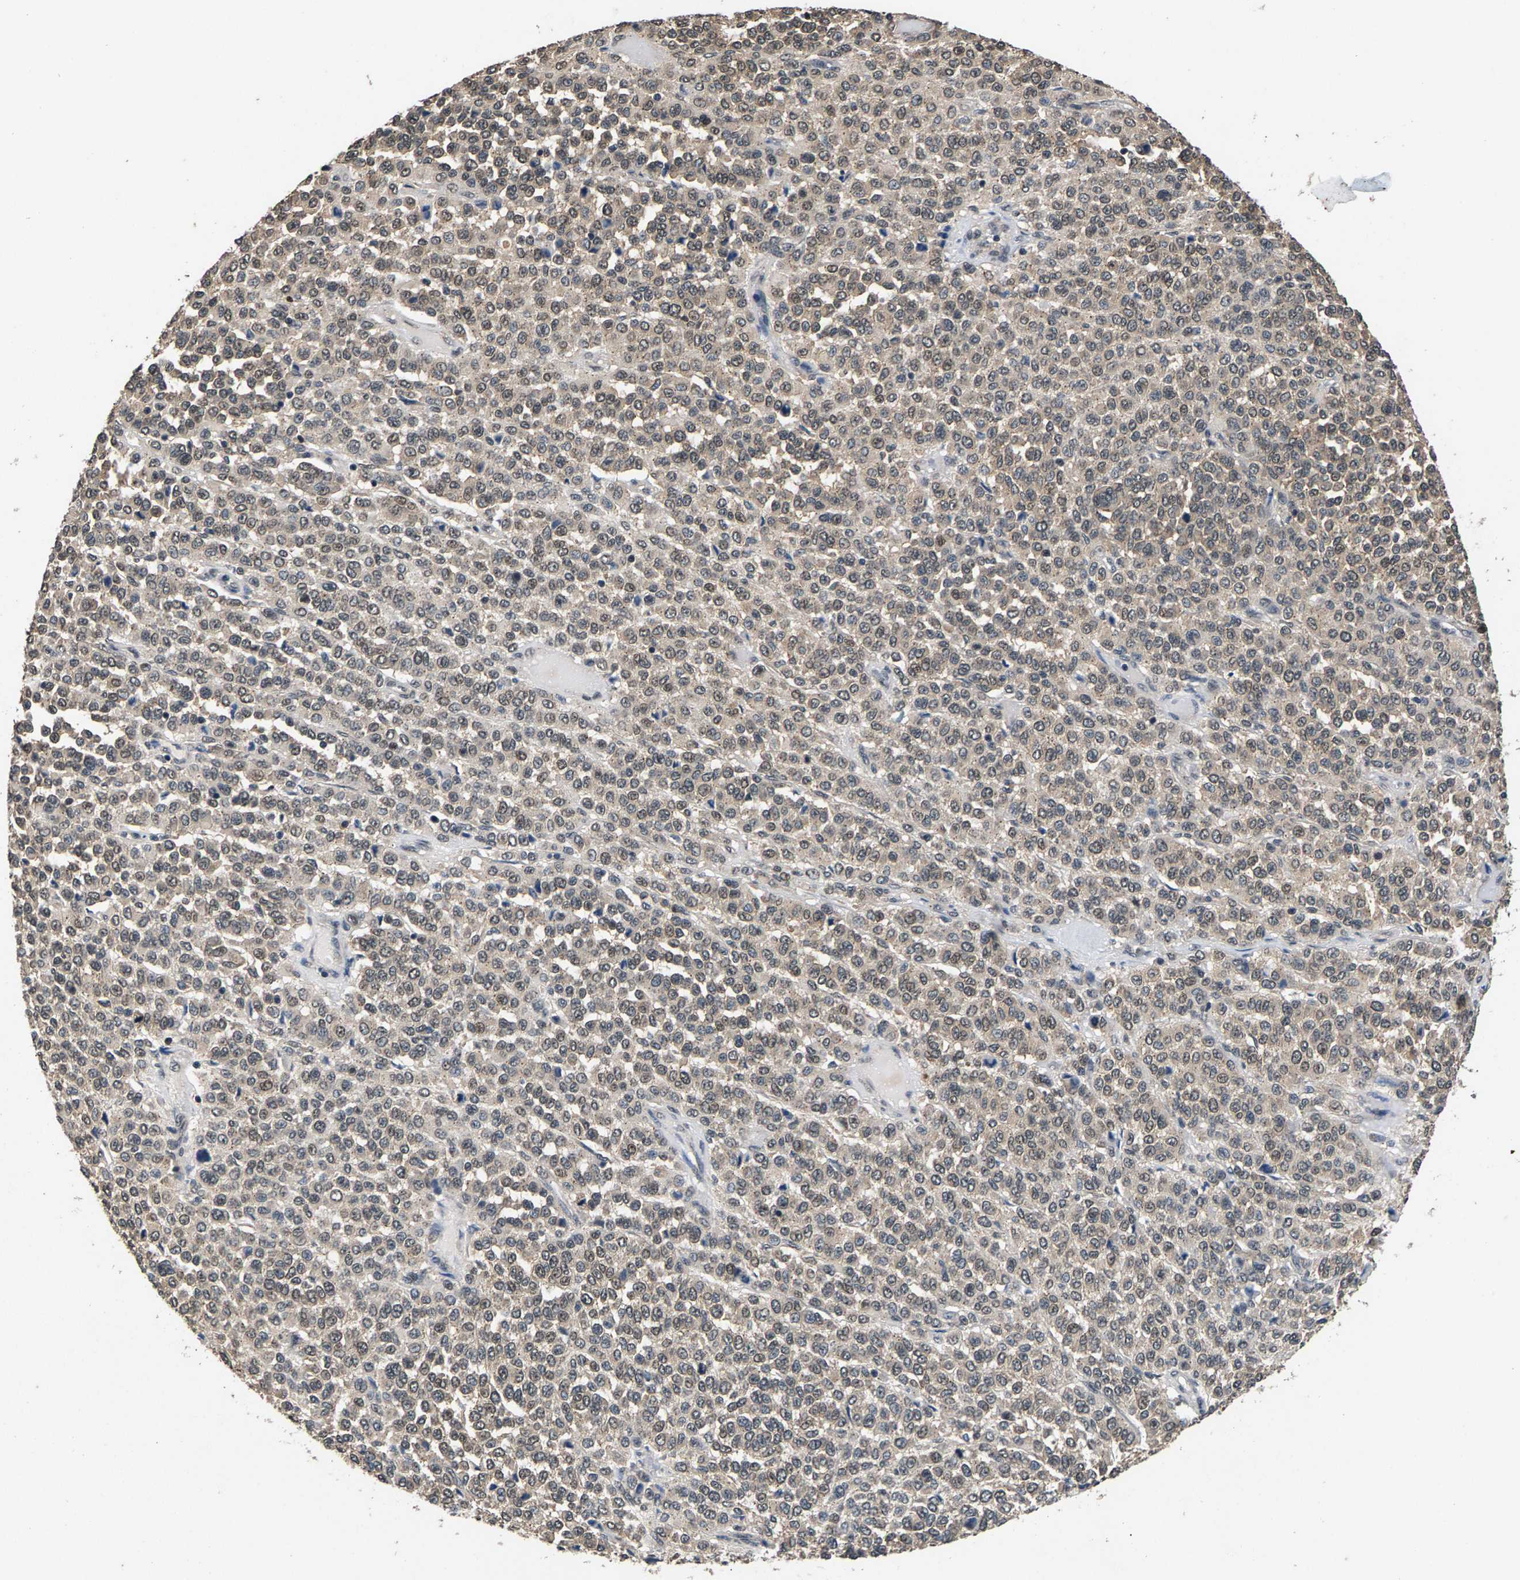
{"staining": {"intensity": "weak", "quantity": "25%-75%", "location": "cytoplasmic/membranous,nuclear"}, "tissue": "melanoma", "cell_type": "Tumor cells", "image_type": "cancer", "snomed": [{"axis": "morphology", "description": "Malignant melanoma, Metastatic site"}, {"axis": "topography", "description": "Pancreas"}], "caption": "This image displays malignant melanoma (metastatic site) stained with IHC to label a protein in brown. The cytoplasmic/membranous and nuclear of tumor cells show weak positivity for the protein. Nuclei are counter-stained blue.", "gene": "RBM33", "patient": {"sex": "female", "age": 30}}